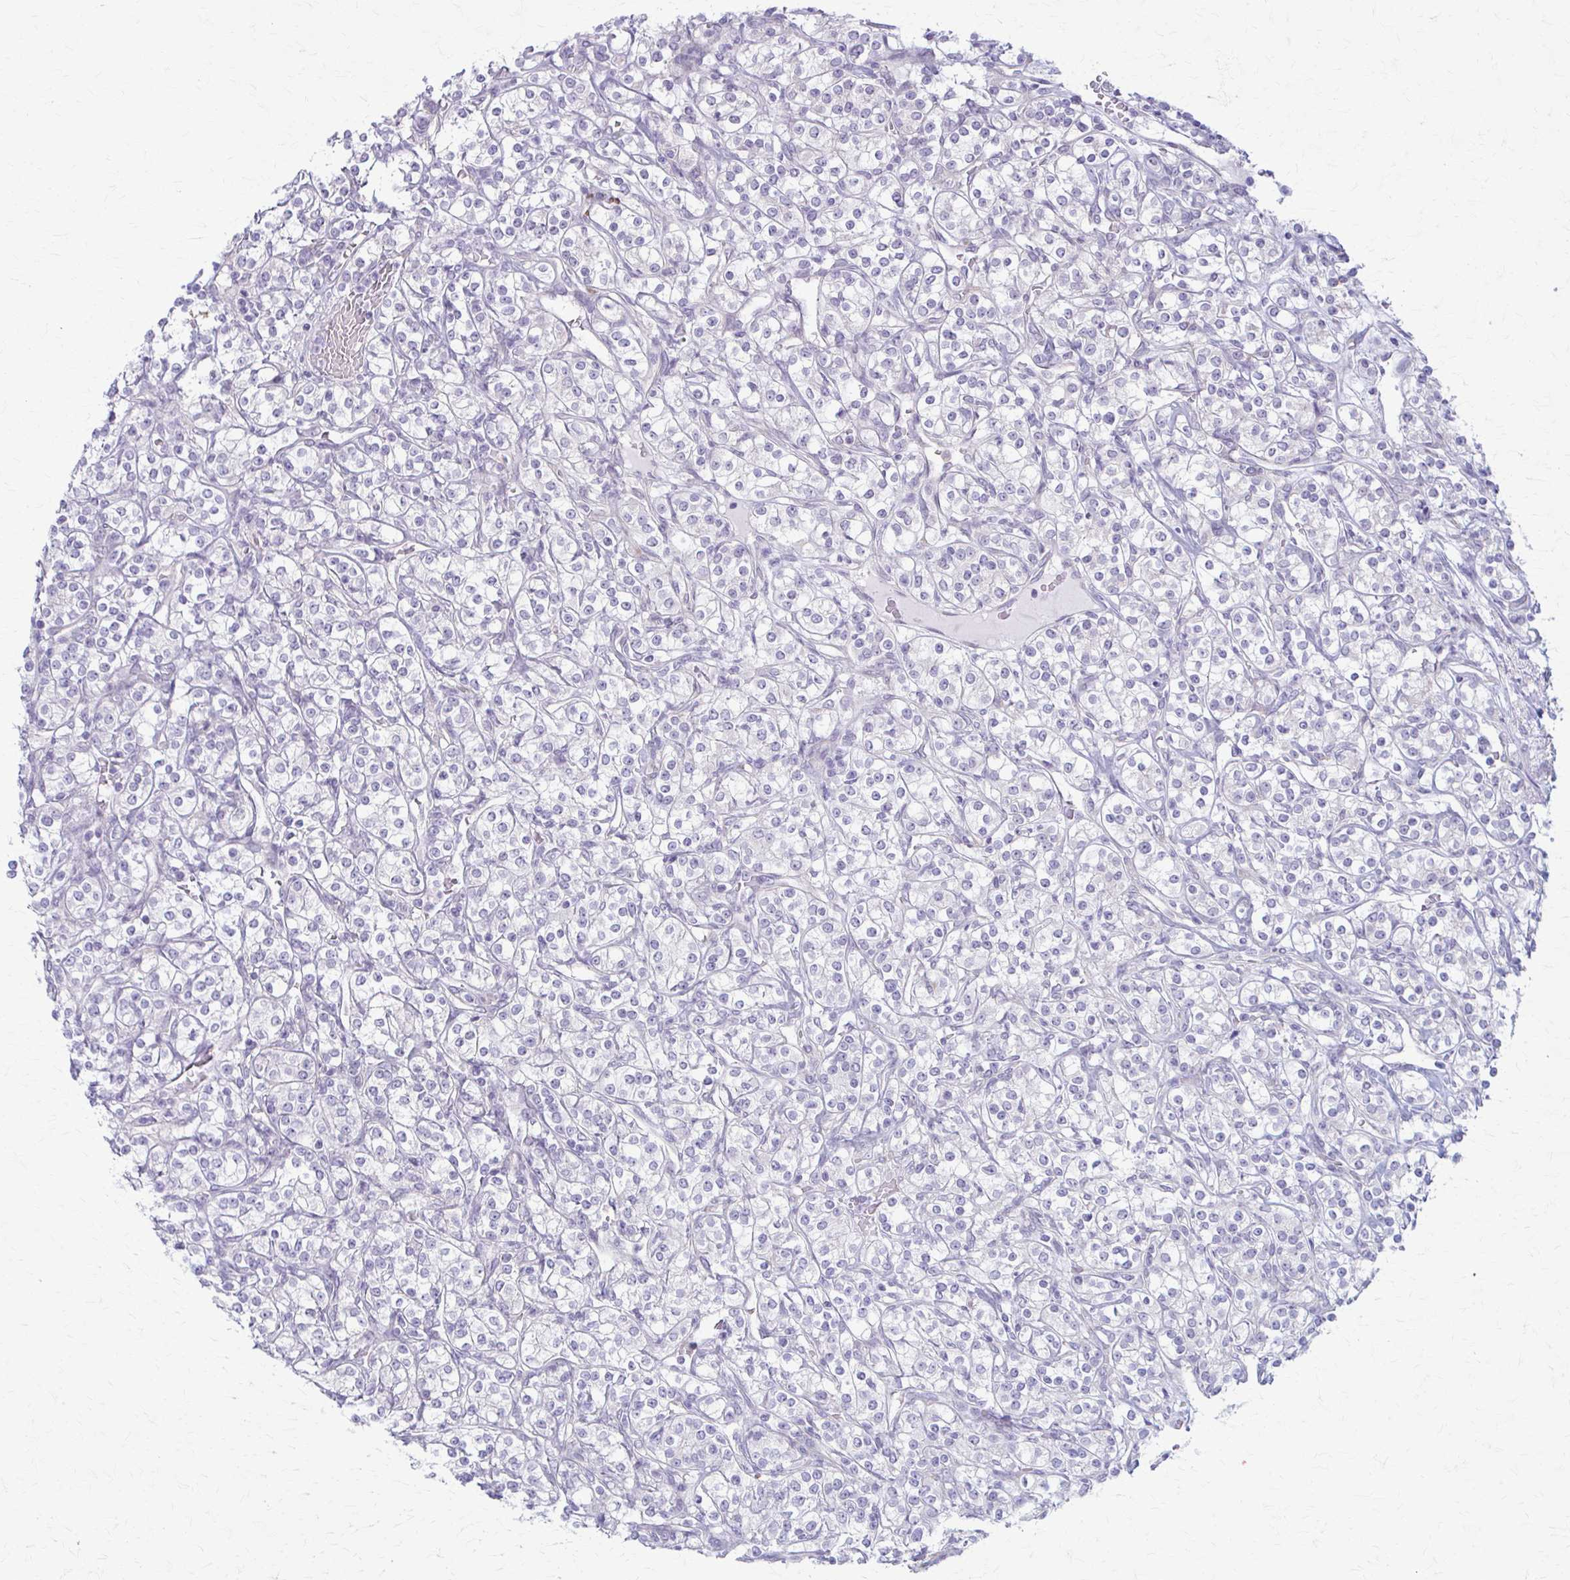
{"staining": {"intensity": "negative", "quantity": "none", "location": "none"}, "tissue": "renal cancer", "cell_type": "Tumor cells", "image_type": "cancer", "snomed": [{"axis": "morphology", "description": "Adenocarcinoma, NOS"}, {"axis": "topography", "description": "Kidney"}], "caption": "This image is of renal cancer stained with immunohistochemistry (IHC) to label a protein in brown with the nuclei are counter-stained blue. There is no expression in tumor cells.", "gene": "PRKRA", "patient": {"sex": "male", "age": 77}}